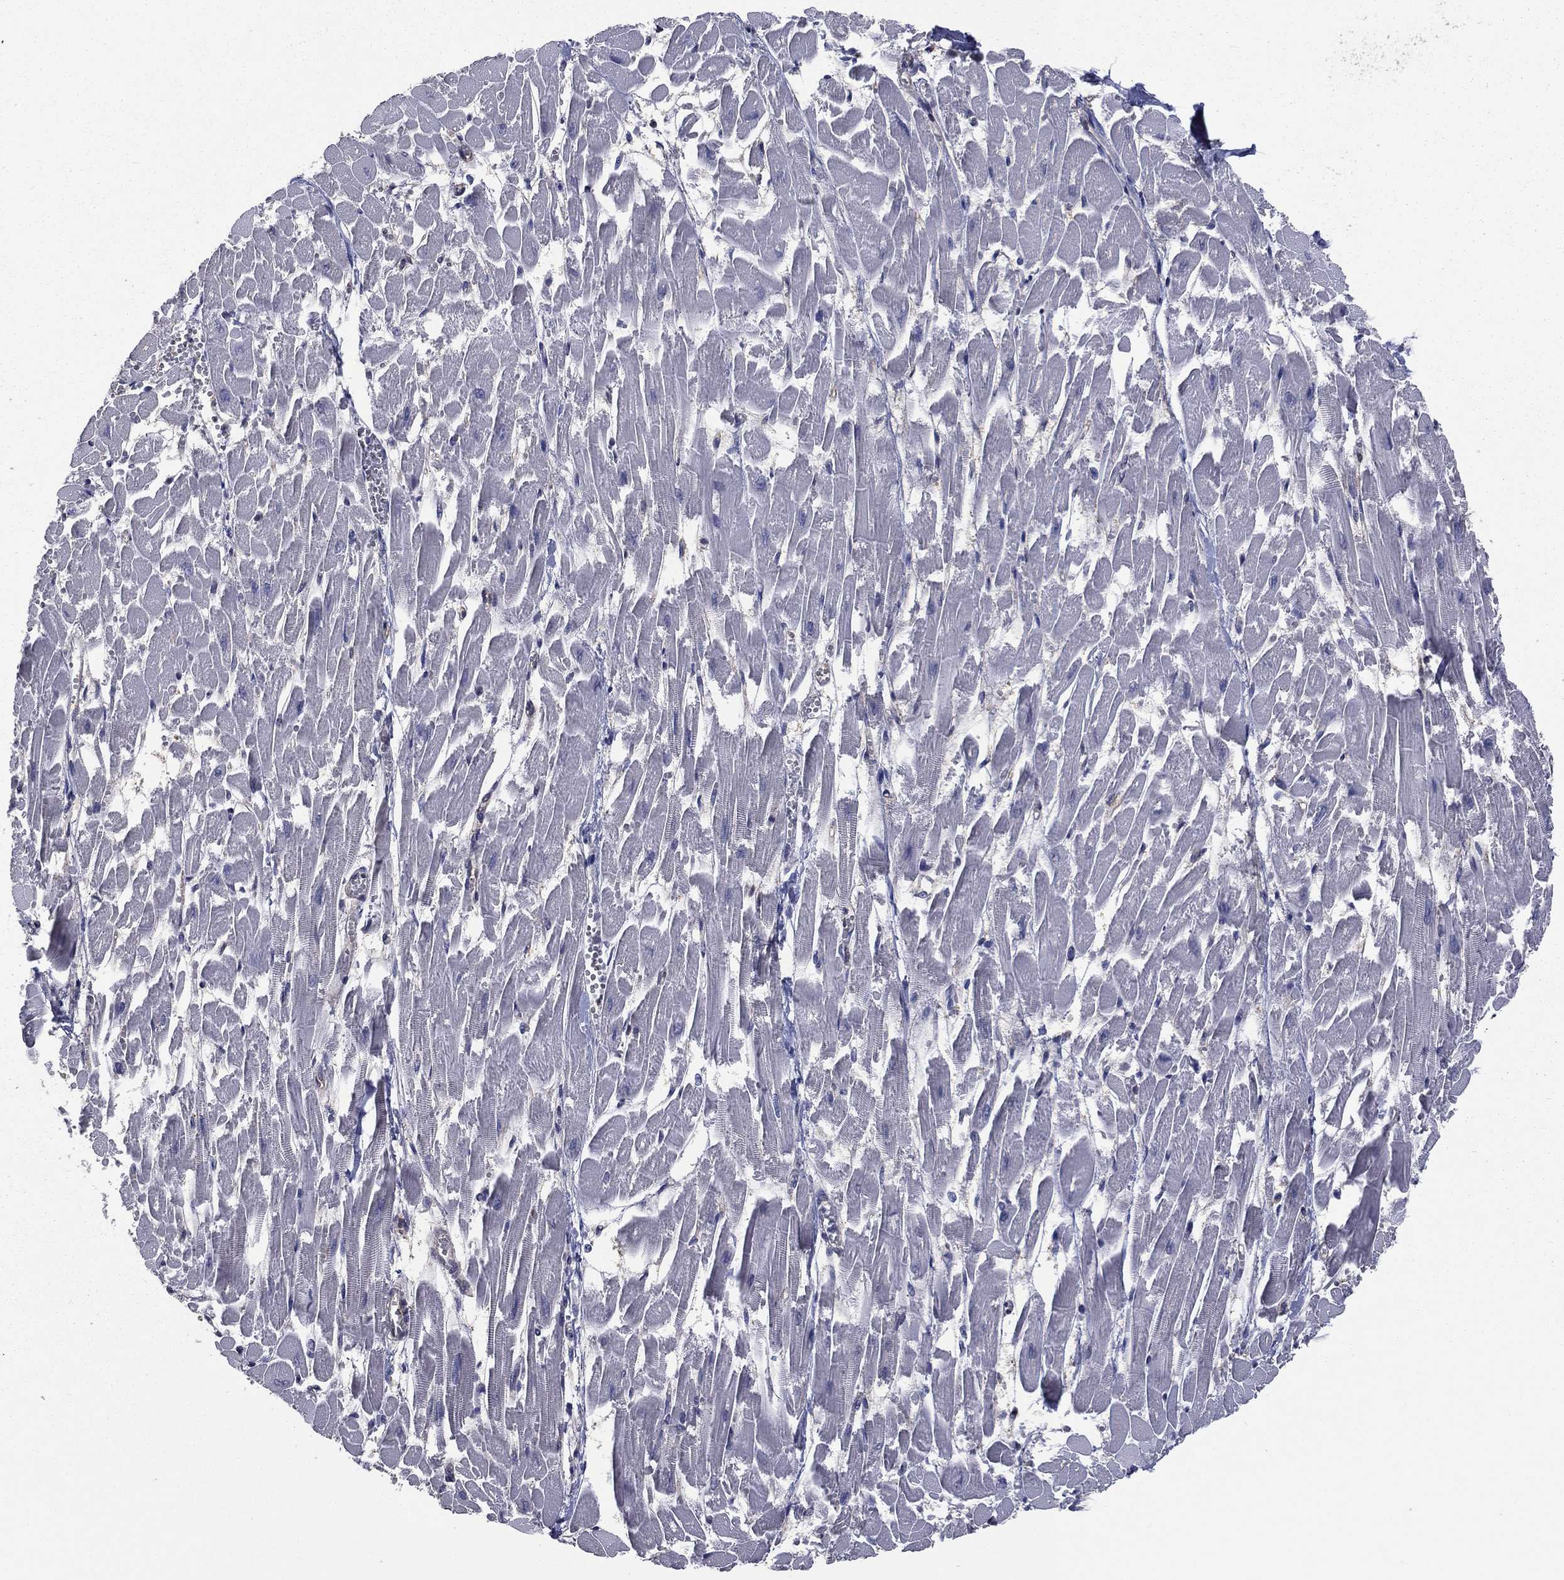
{"staining": {"intensity": "negative", "quantity": "none", "location": "none"}, "tissue": "heart muscle", "cell_type": "Cardiomyocytes", "image_type": "normal", "snomed": [{"axis": "morphology", "description": "Normal tissue, NOS"}, {"axis": "topography", "description": "Heart"}], "caption": "Protein analysis of normal heart muscle displays no significant staining in cardiomyocytes. (Immunohistochemistry, brightfield microscopy, high magnification).", "gene": "SARS1", "patient": {"sex": "female", "age": 52}}